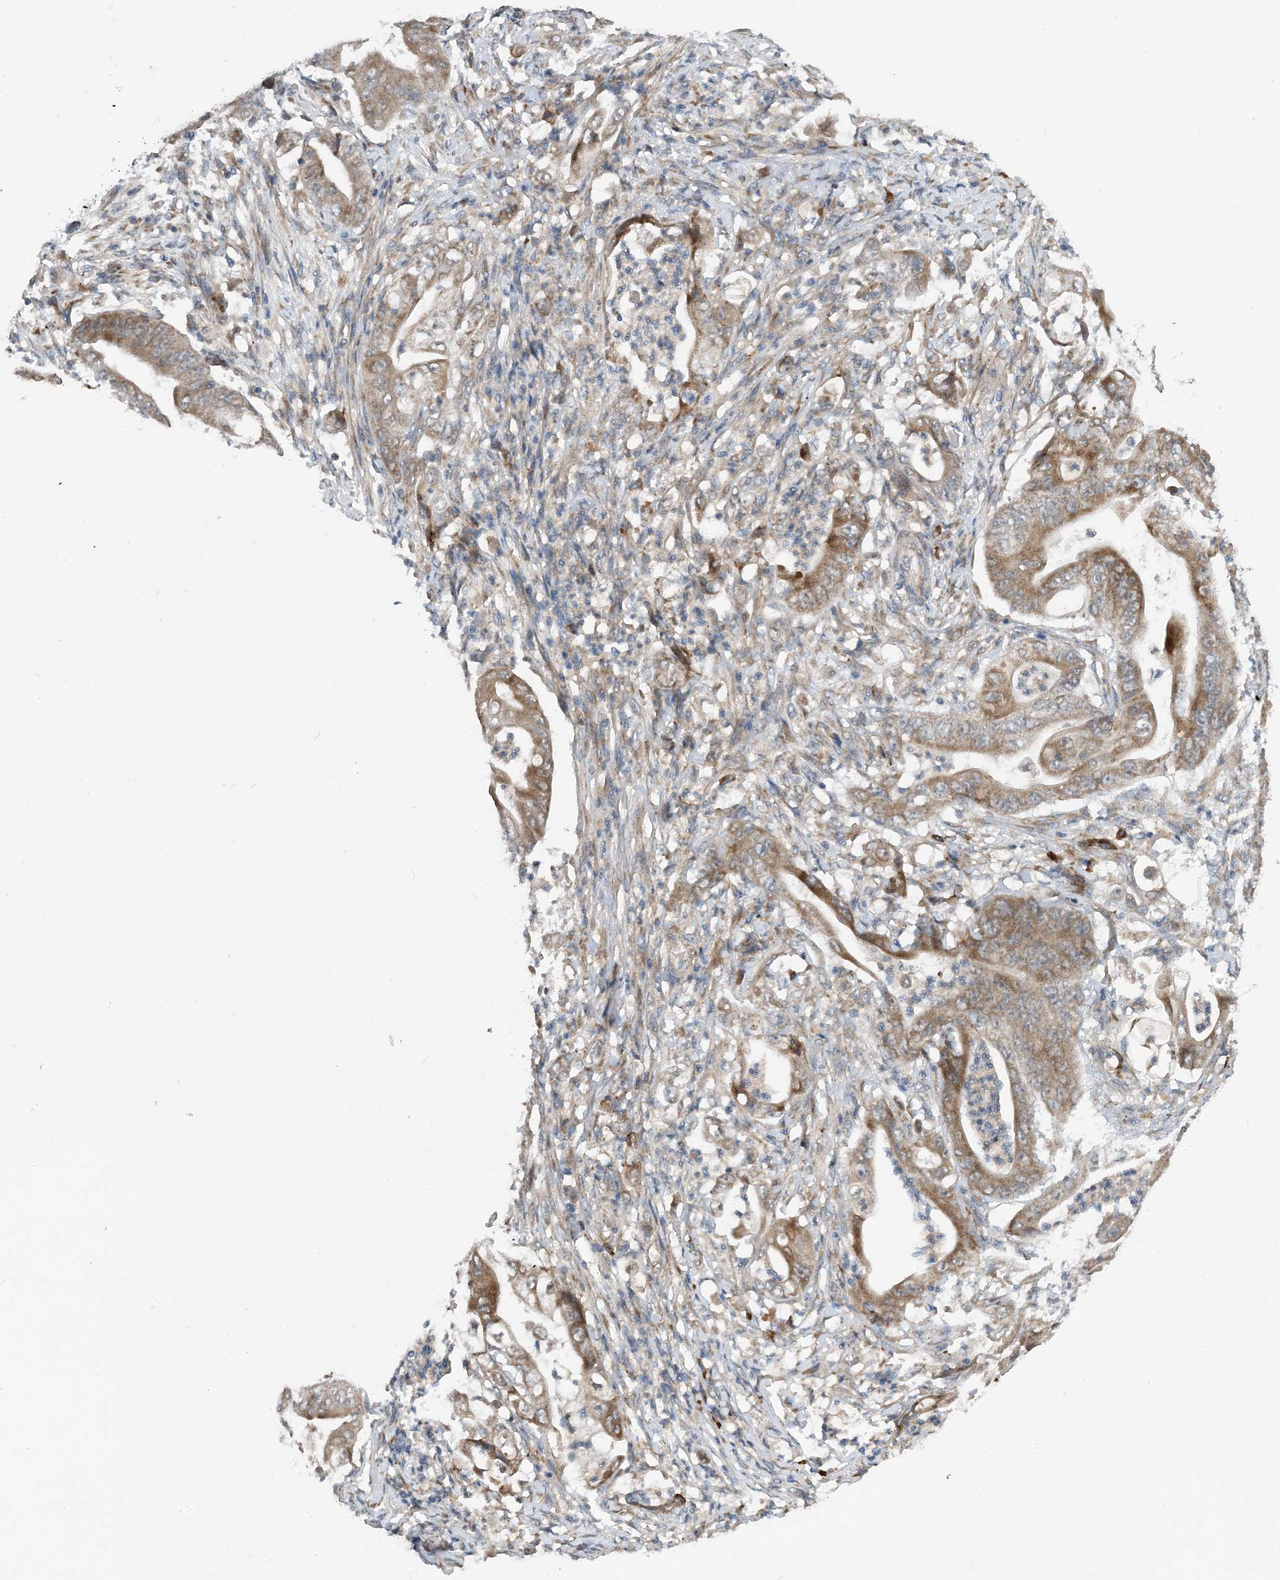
{"staining": {"intensity": "moderate", "quantity": ">75%", "location": "cytoplasmic/membranous"}, "tissue": "stomach cancer", "cell_type": "Tumor cells", "image_type": "cancer", "snomed": [{"axis": "morphology", "description": "Adenocarcinoma, NOS"}, {"axis": "topography", "description": "Stomach"}], "caption": "Immunohistochemistry staining of stomach cancer, which shows medium levels of moderate cytoplasmic/membranous positivity in about >75% of tumor cells indicating moderate cytoplasmic/membranous protein positivity. The staining was performed using DAB (brown) for protein detection and nuclei were counterstained in hematoxylin (blue).", "gene": "PHOSPHO2", "patient": {"sex": "female", "age": 73}}